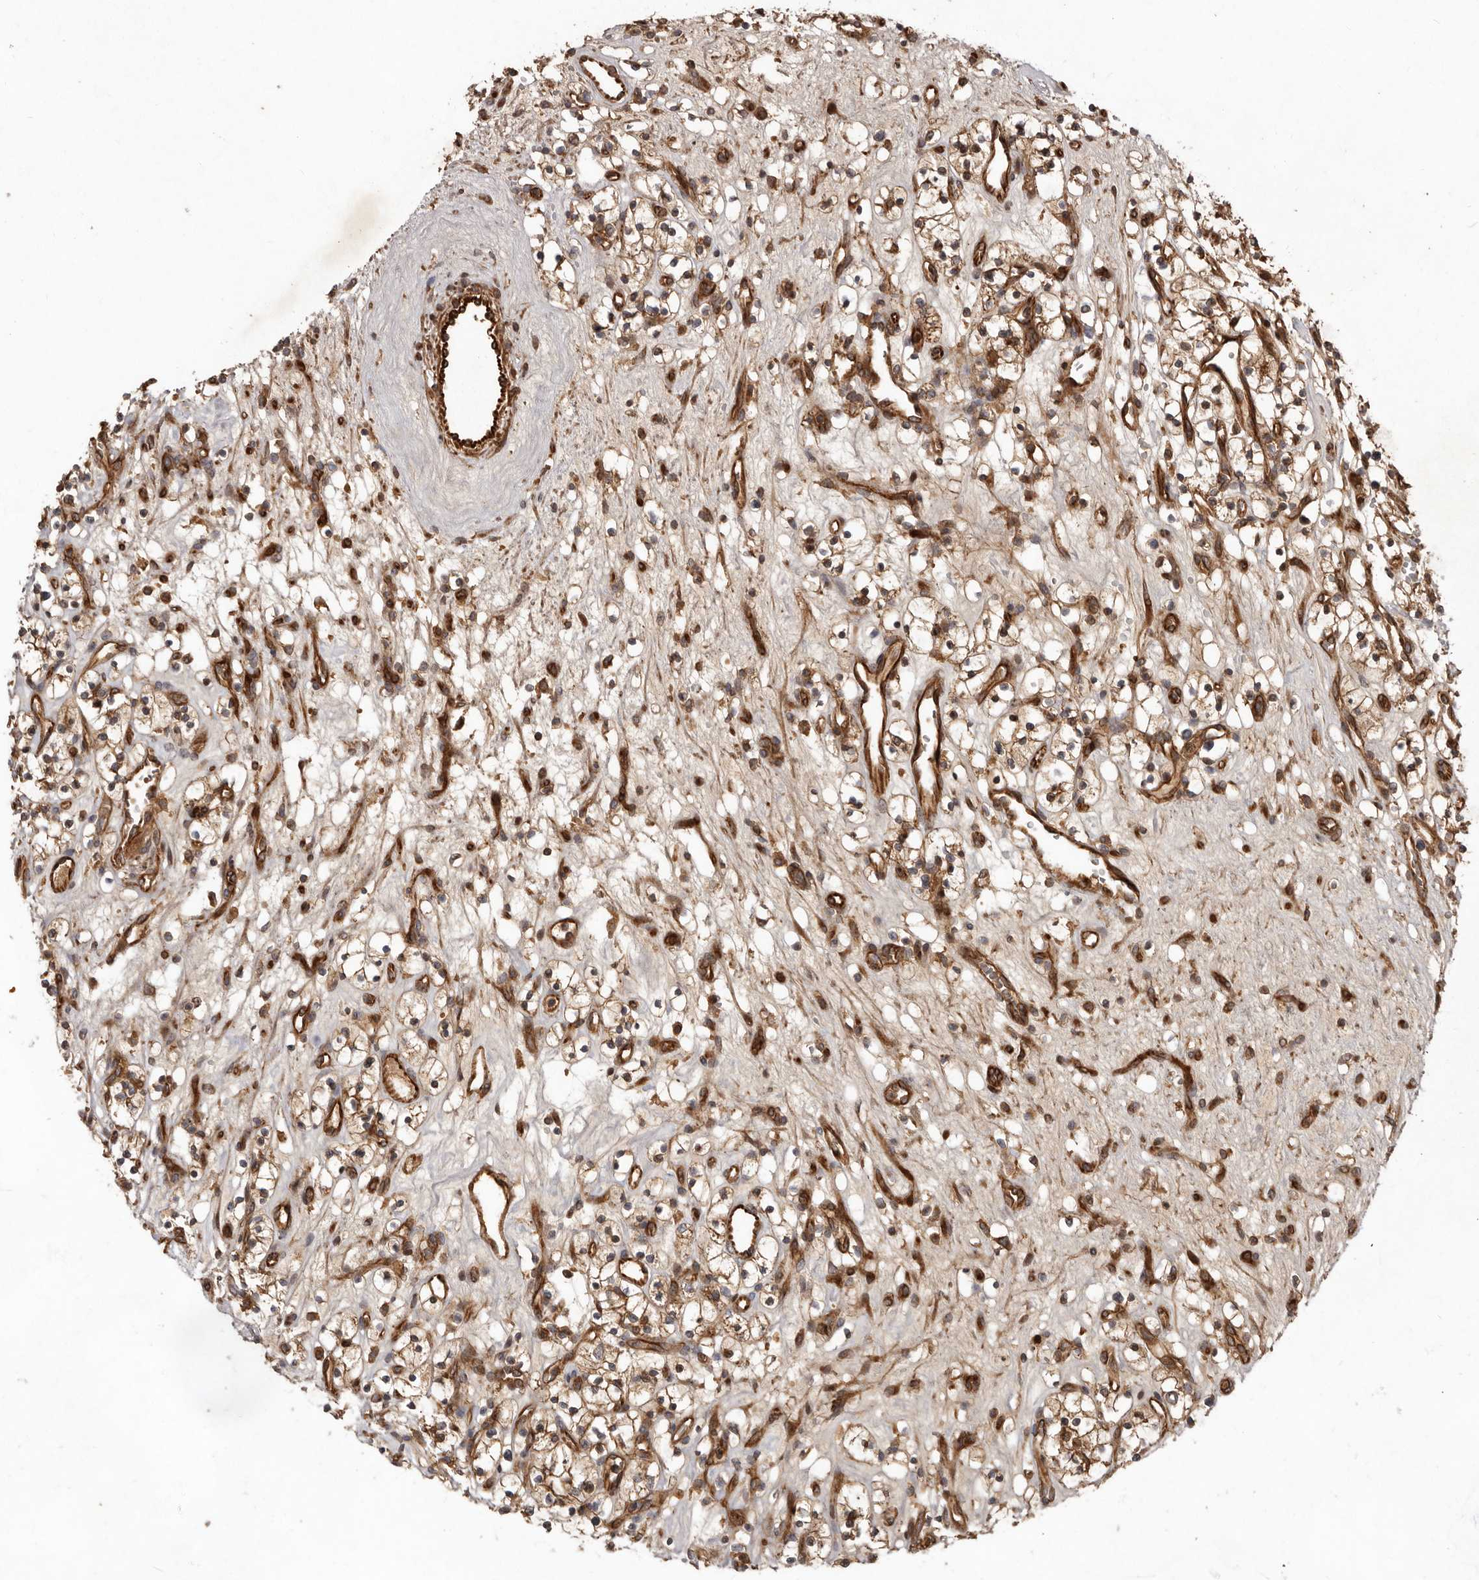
{"staining": {"intensity": "weak", "quantity": ">75%", "location": "cytoplasmic/membranous"}, "tissue": "renal cancer", "cell_type": "Tumor cells", "image_type": "cancer", "snomed": [{"axis": "morphology", "description": "Adenocarcinoma, NOS"}, {"axis": "topography", "description": "Kidney"}], "caption": "IHC of human renal cancer (adenocarcinoma) exhibits low levels of weak cytoplasmic/membranous expression in approximately >75% of tumor cells.", "gene": "STK36", "patient": {"sex": "female", "age": 57}}